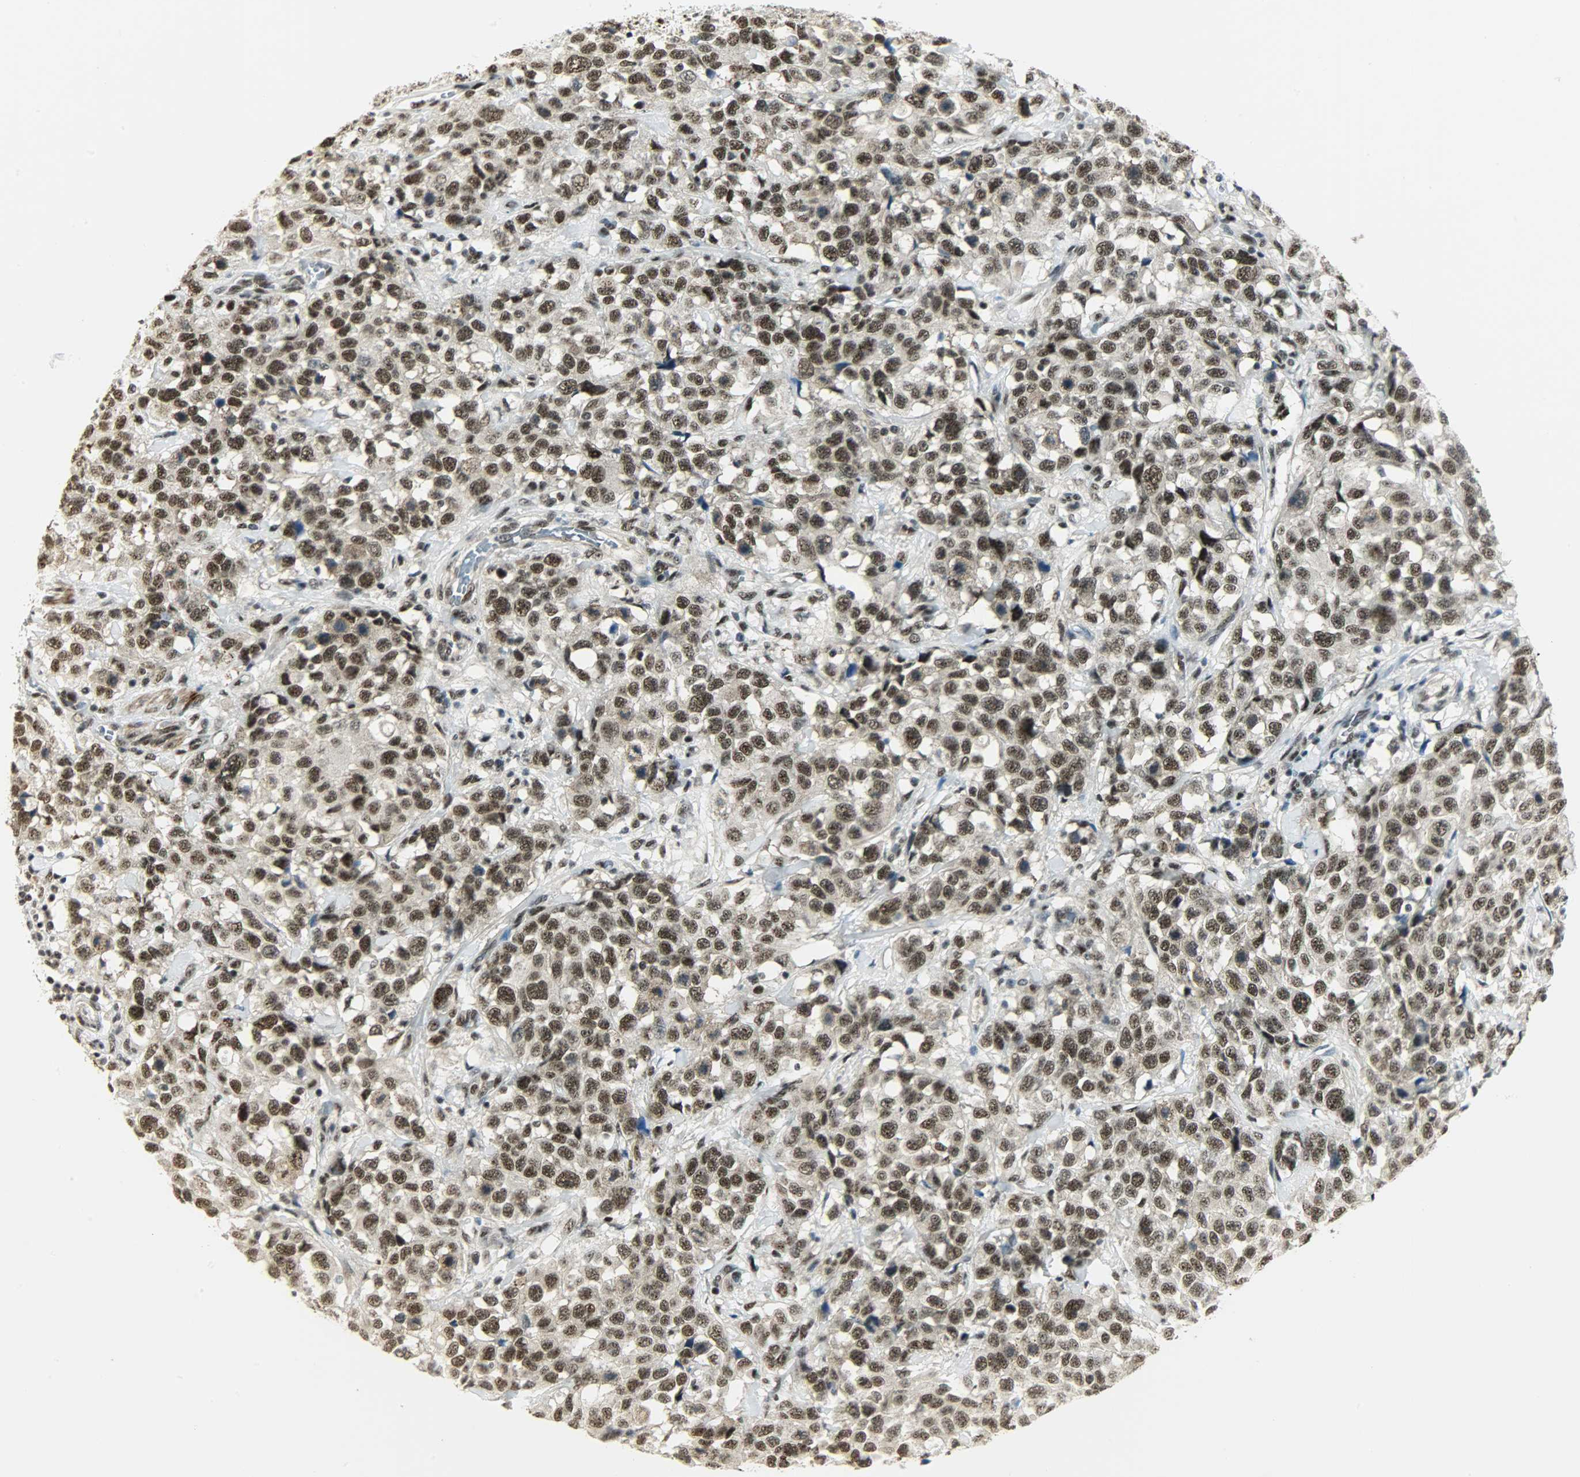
{"staining": {"intensity": "strong", "quantity": ">75%", "location": "nuclear"}, "tissue": "stomach cancer", "cell_type": "Tumor cells", "image_type": "cancer", "snomed": [{"axis": "morphology", "description": "Normal tissue, NOS"}, {"axis": "morphology", "description": "Adenocarcinoma, NOS"}, {"axis": "topography", "description": "Stomach"}], "caption": "Stomach cancer (adenocarcinoma) was stained to show a protein in brown. There is high levels of strong nuclear positivity in about >75% of tumor cells.", "gene": "SUGP1", "patient": {"sex": "male", "age": 48}}